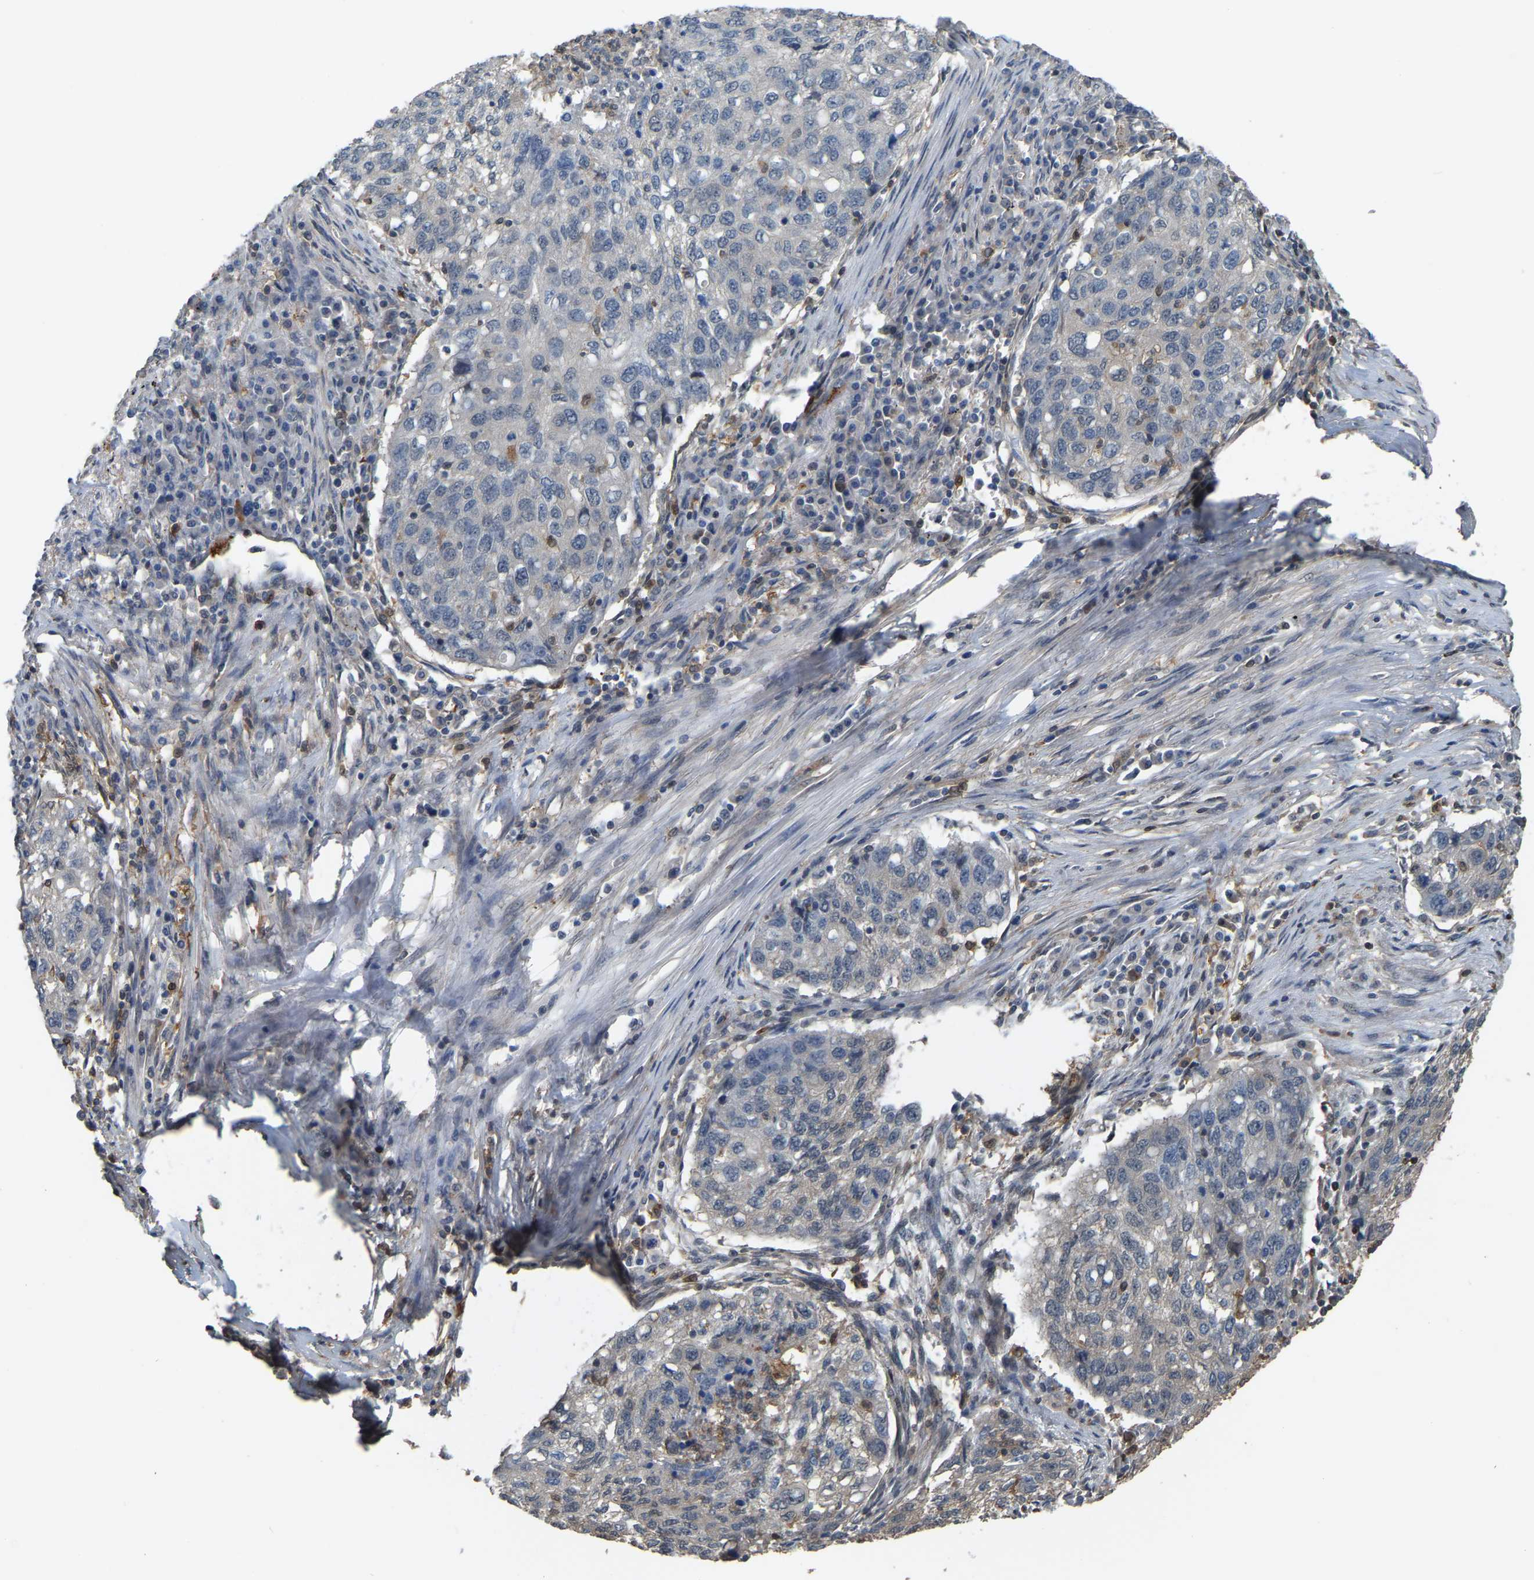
{"staining": {"intensity": "negative", "quantity": "none", "location": "none"}, "tissue": "lung cancer", "cell_type": "Tumor cells", "image_type": "cancer", "snomed": [{"axis": "morphology", "description": "Squamous cell carcinoma, NOS"}, {"axis": "topography", "description": "Lung"}], "caption": "Immunohistochemical staining of human squamous cell carcinoma (lung) displays no significant staining in tumor cells.", "gene": "MTPN", "patient": {"sex": "female", "age": 63}}